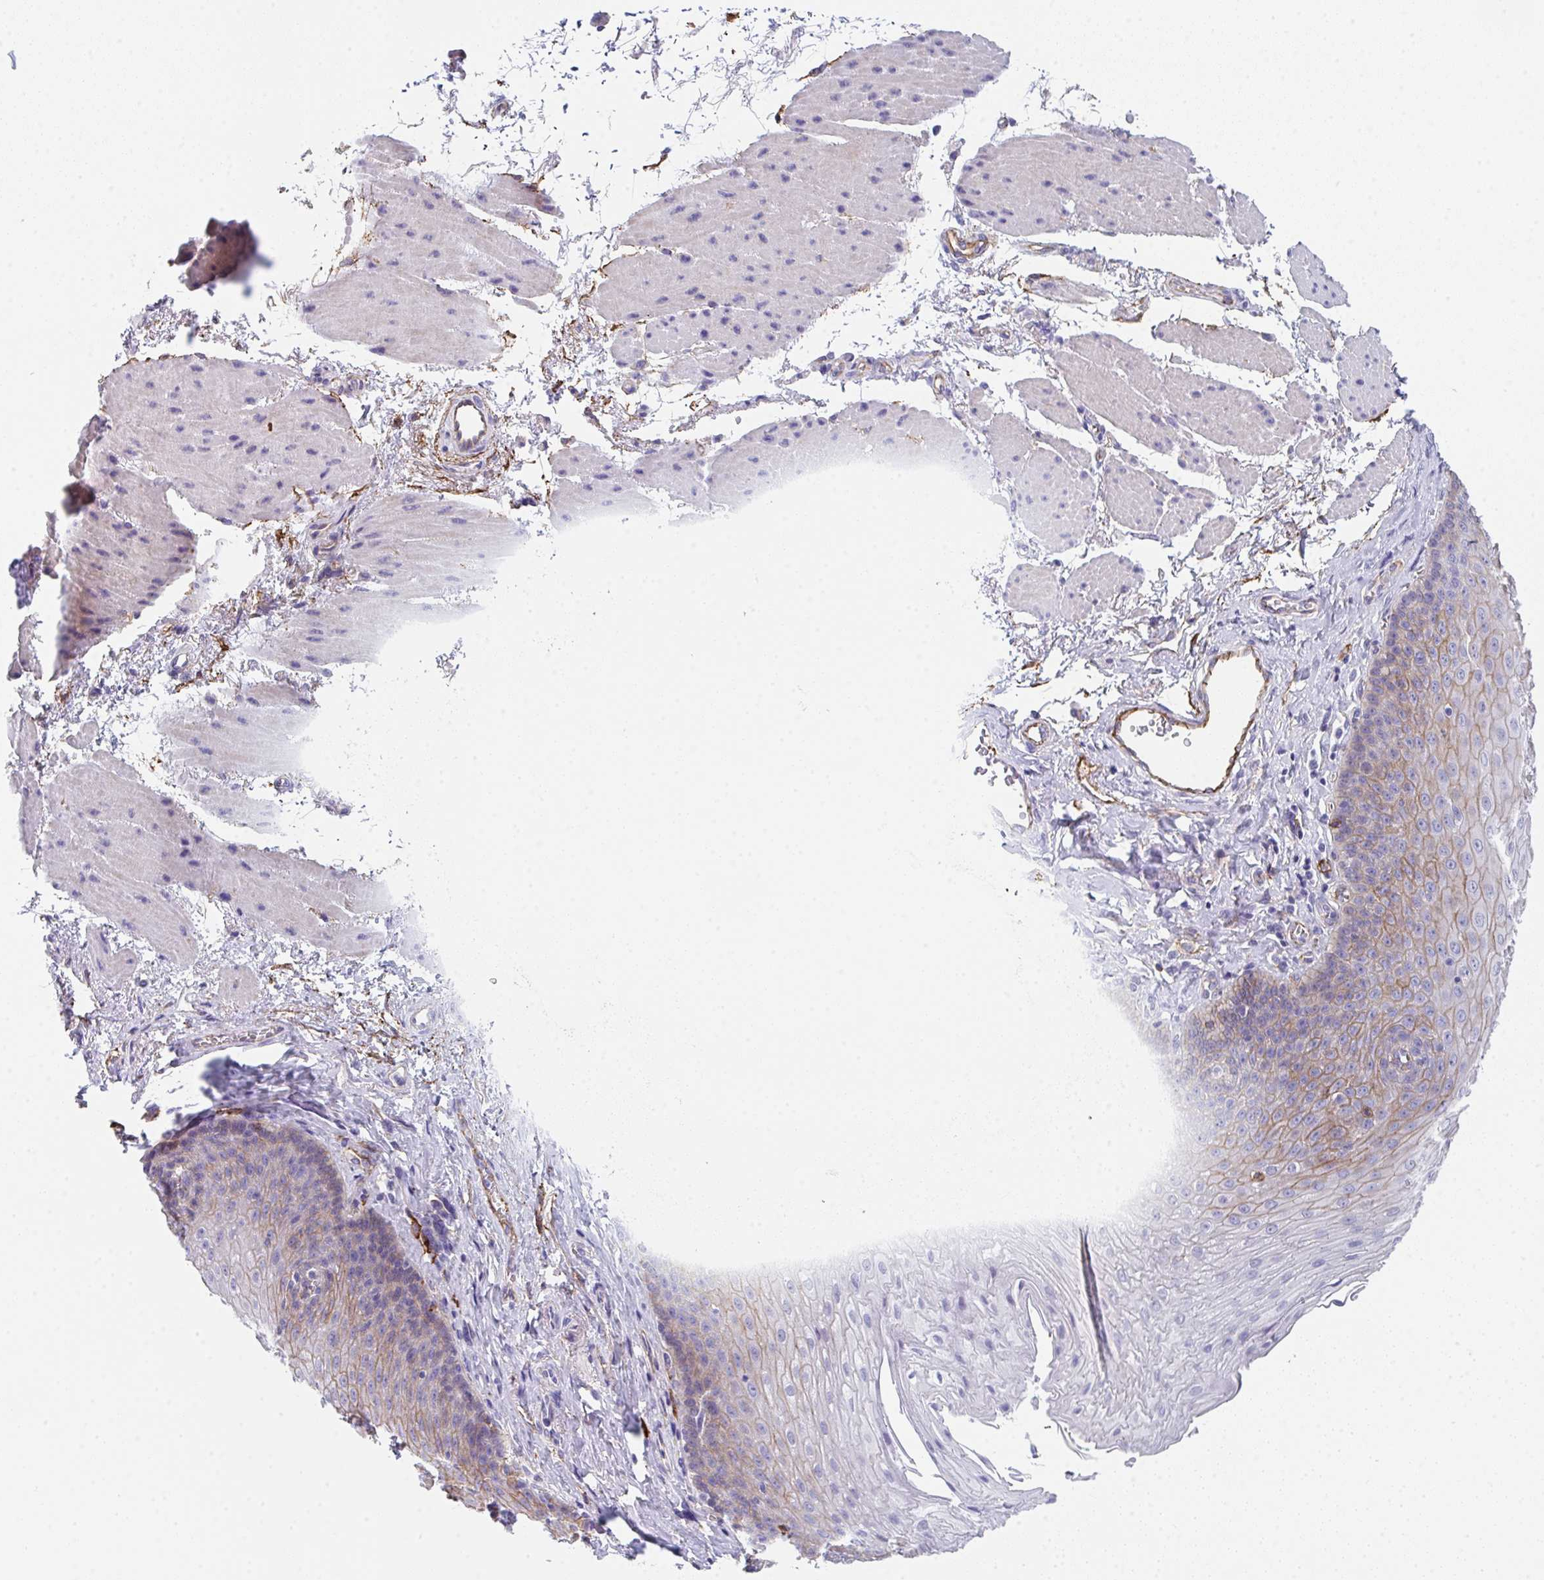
{"staining": {"intensity": "weak", "quantity": "25%-75%", "location": "cytoplasmic/membranous"}, "tissue": "esophagus", "cell_type": "Squamous epithelial cells", "image_type": "normal", "snomed": [{"axis": "morphology", "description": "Normal tissue, NOS"}, {"axis": "topography", "description": "Esophagus"}], "caption": "Immunohistochemistry of normal human esophagus demonstrates low levels of weak cytoplasmic/membranous staining in approximately 25%-75% of squamous epithelial cells. The staining was performed using DAB to visualize the protein expression in brown, while the nuclei were stained in blue with hematoxylin (Magnification: 20x).", "gene": "DBN1", "patient": {"sex": "female", "age": 81}}